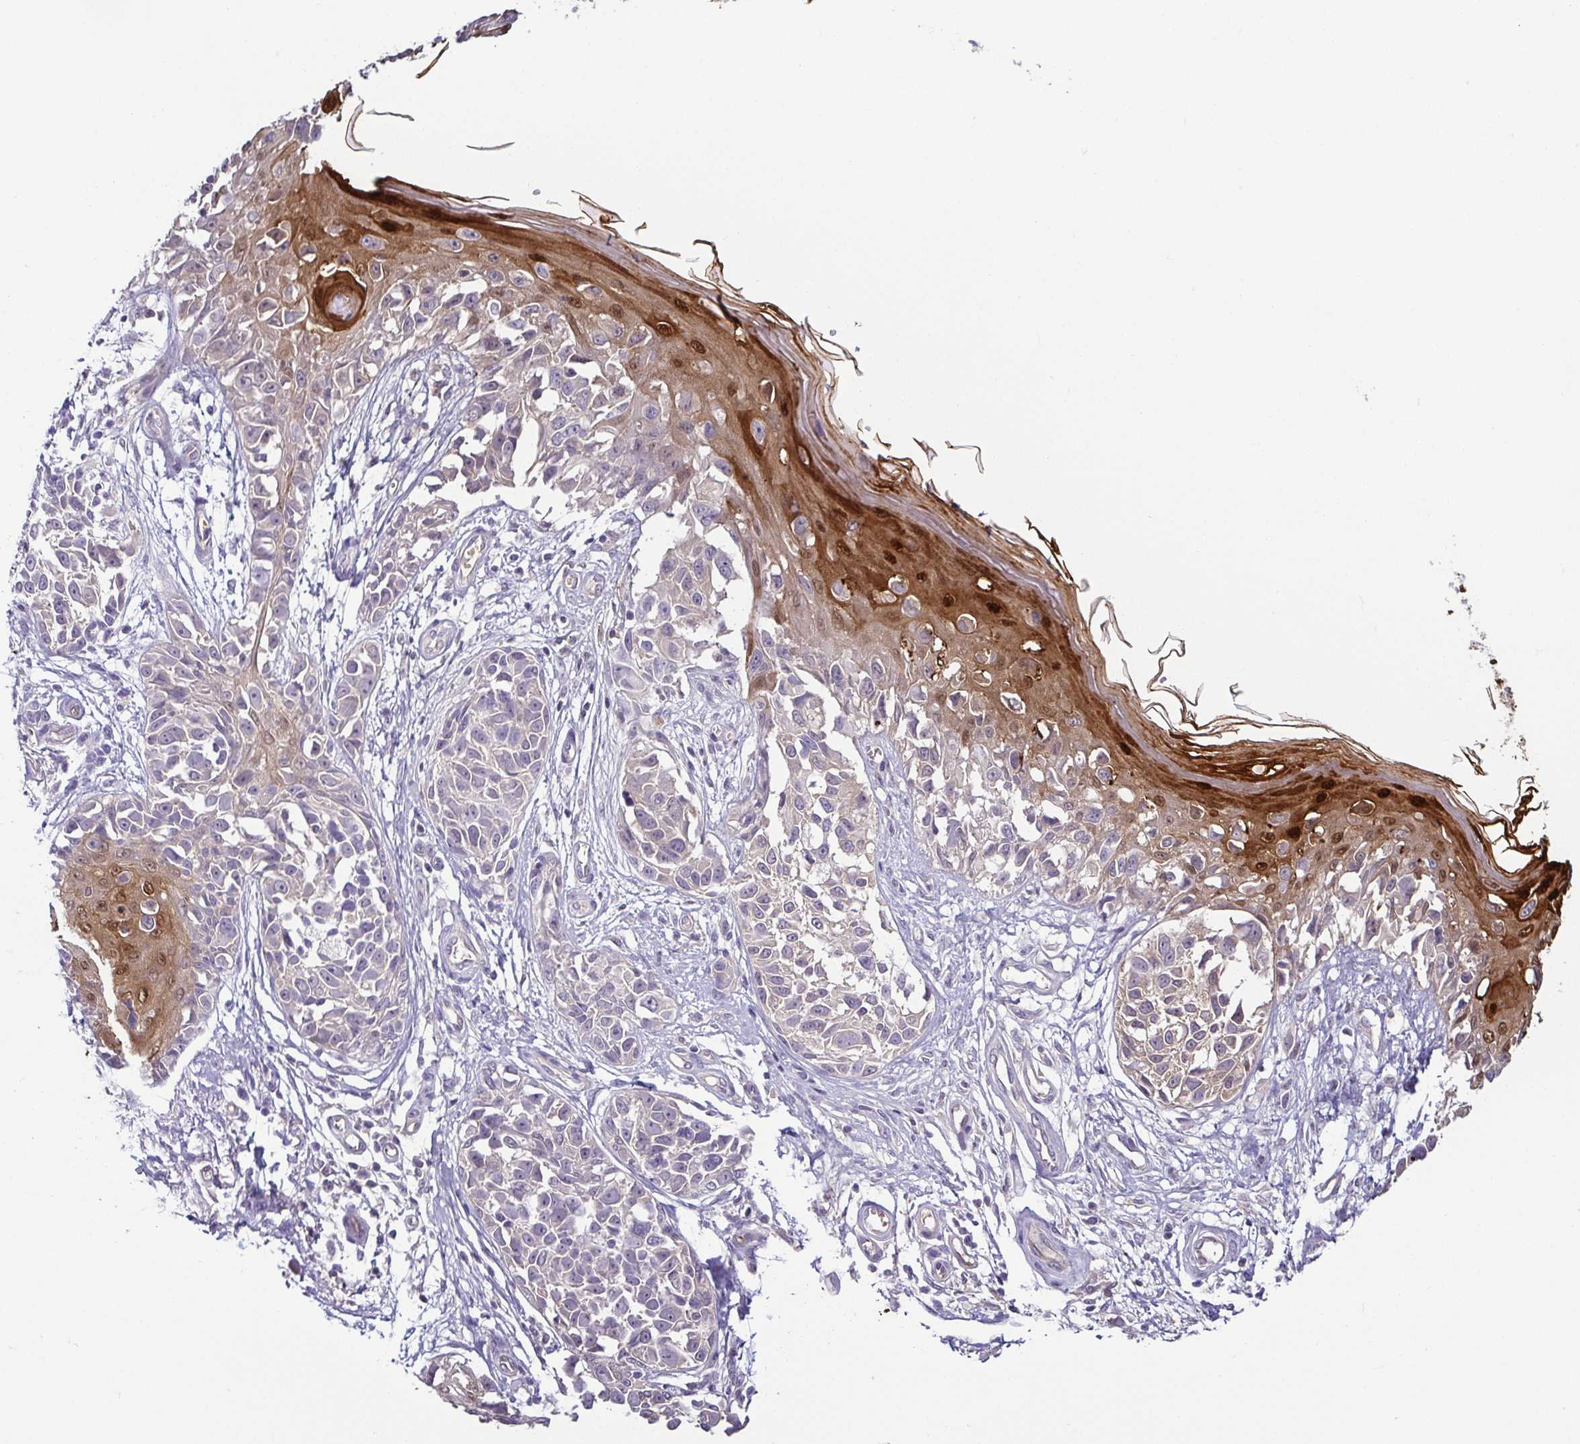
{"staining": {"intensity": "negative", "quantity": "none", "location": "none"}, "tissue": "melanoma", "cell_type": "Tumor cells", "image_type": "cancer", "snomed": [{"axis": "morphology", "description": "Malignant melanoma, NOS"}, {"axis": "topography", "description": "Skin"}], "caption": "Protein analysis of malignant melanoma demonstrates no significant positivity in tumor cells. (Brightfield microscopy of DAB (3,3'-diaminobenzidine) IHC at high magnification).", "gene": "CASP14", "patient": {"sex": "male", "age": 73}}